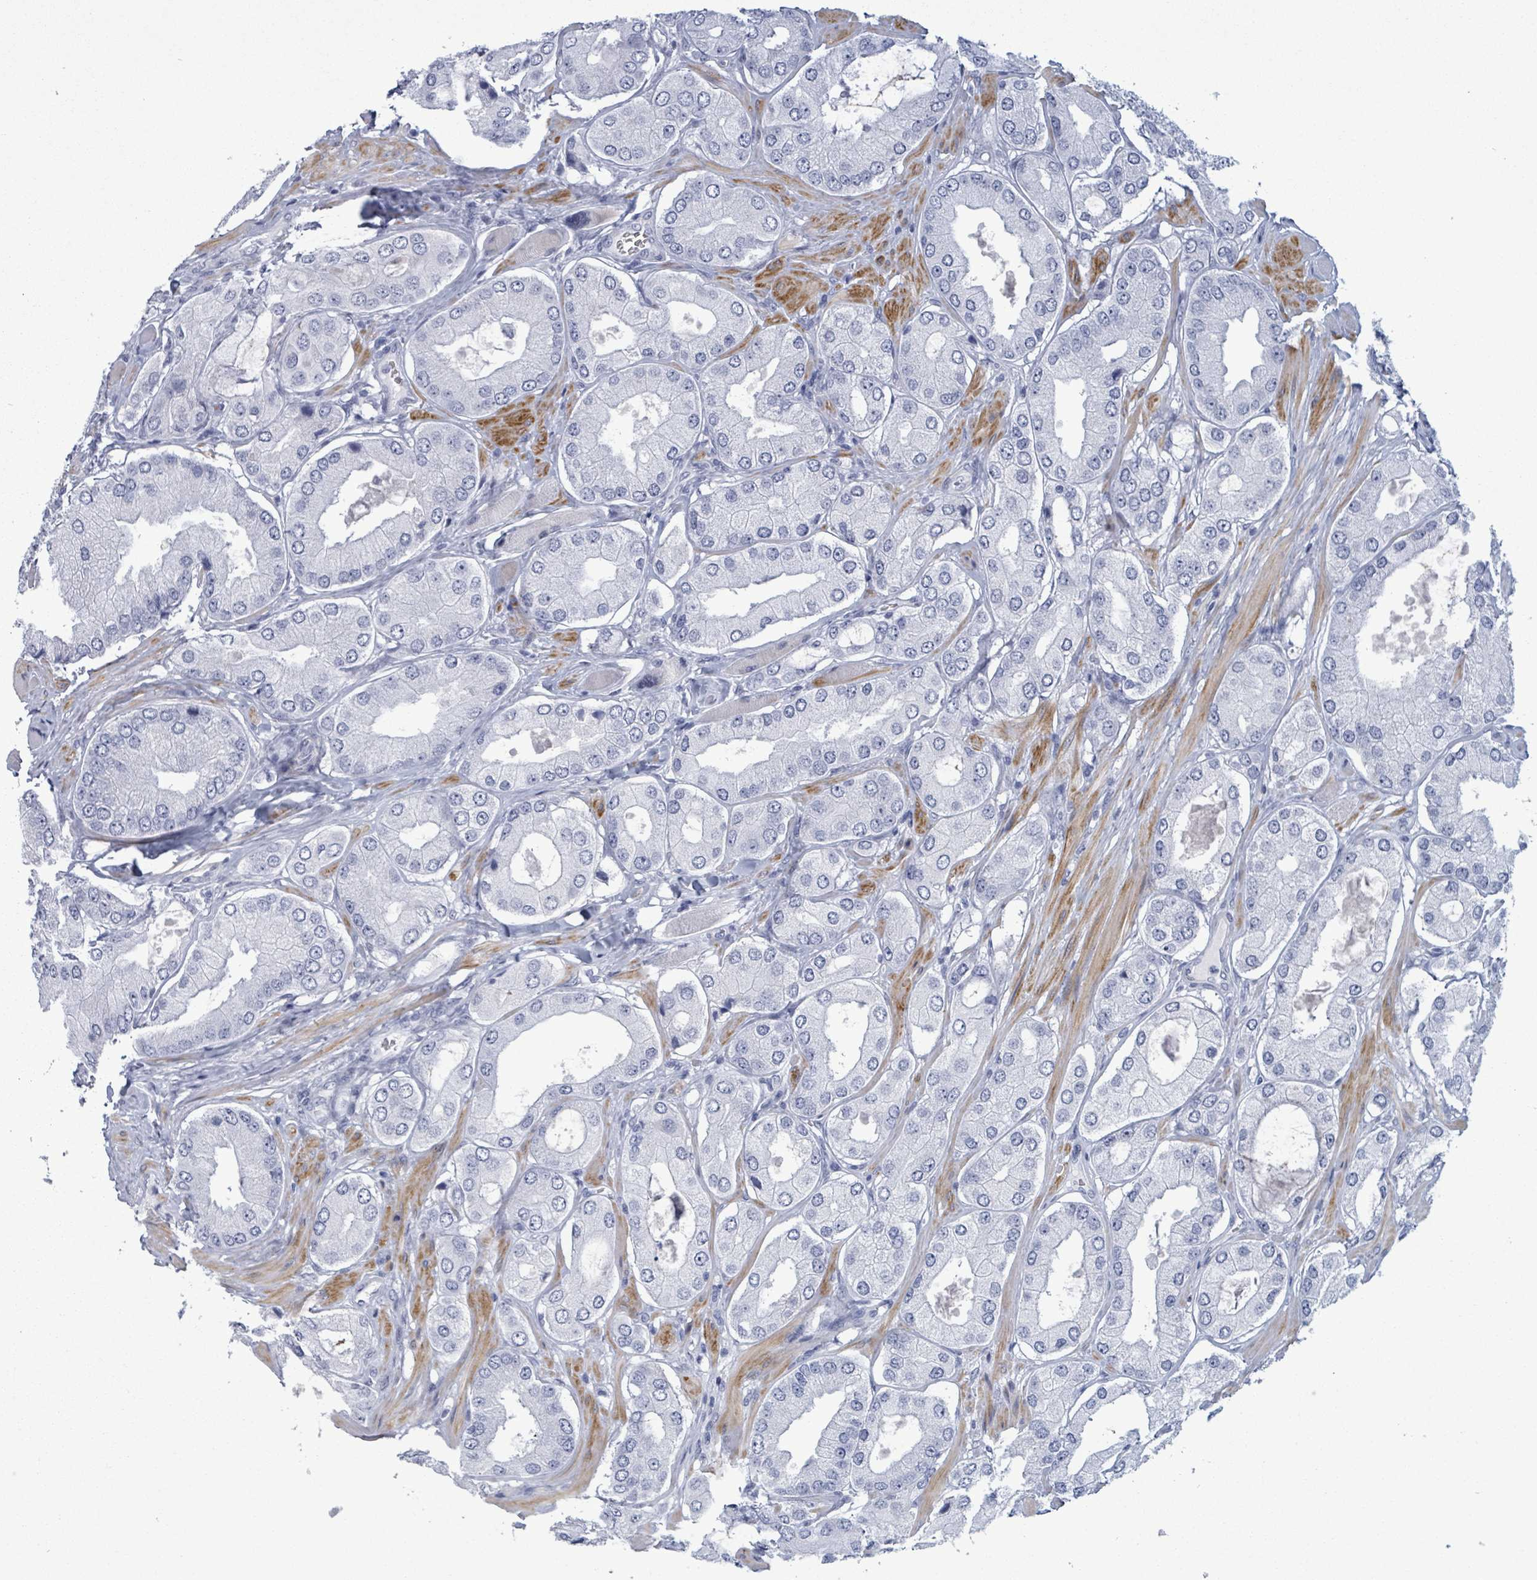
{"staining": {"intensity": "negative", "quantity": "none", "location": "none"}, "tissue": "prostate cancer", "cell_type": "Tumor cells", "image_type": "cancer", "snomed": [{"axis": "morphology", "description": "Adenocarcinoma, Low grade"}, {"axis": "topography", "description": "Prostate"}], "caption": "The micrograph reveals no significant staining in tumor cells of prostate cancer. (DAB (3,3'-diaminobenzidine) IHC, high magnification).", "gene": "ZNF771", "patient": {"sex": "male", "age": 42}}